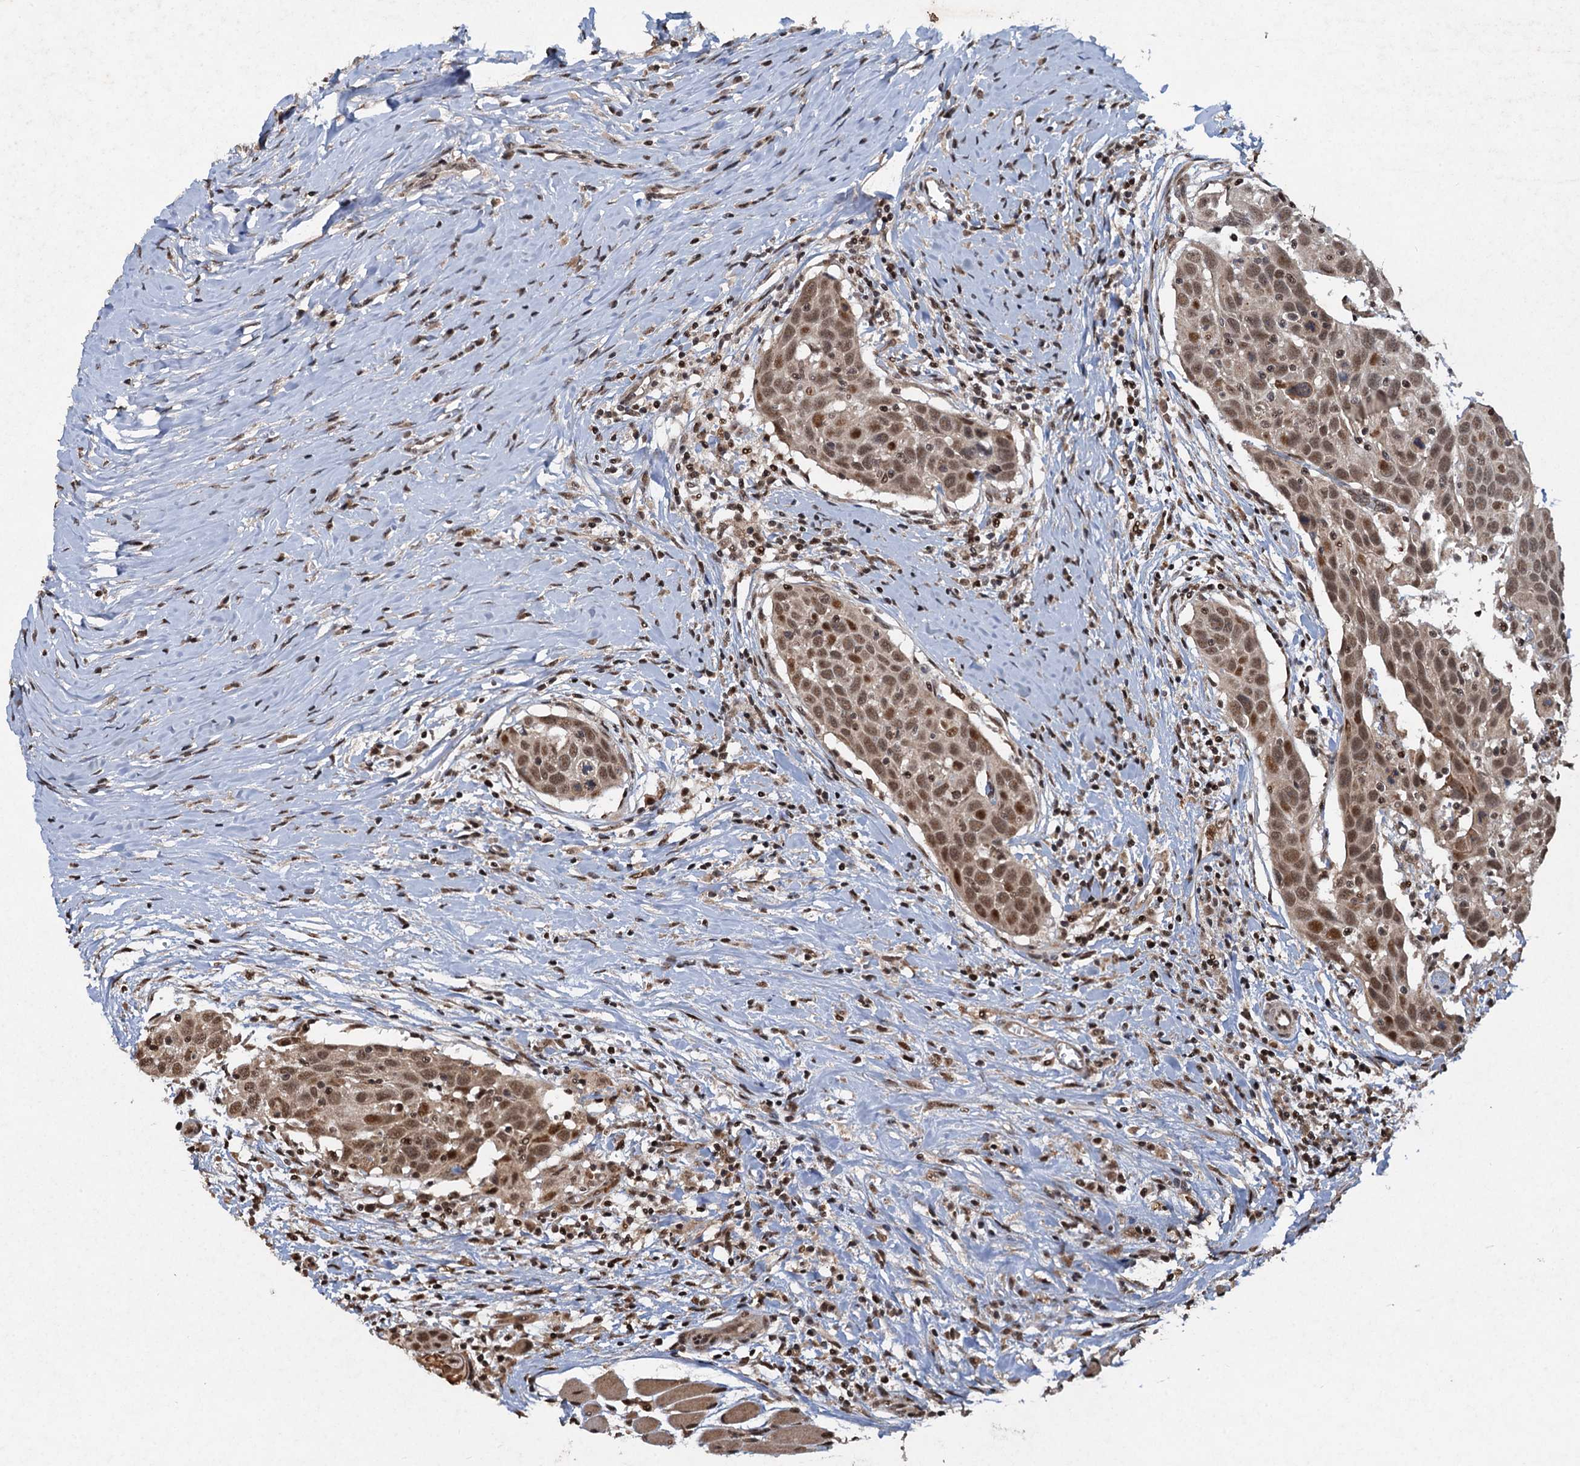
{"staining": {"intensity": "moderate", "quantity": ">75%", "location": "nuclear"}, "tissue": "head and neck cancer", "cell_type": "Tumor cells", "image_type": "cancer", "snomed": [{"axis": "morphology", "description": "Squamous cell carcinoma, NOS"}, {"axis": "topography", "description": "Oral tissue"}, {"axis": "topography", "description": "Head-Neck"}], "caption": "A micrograph of head and neck cancer stained for a protein displays moderate nuclear brown staining in tumor cells.", "gene": "REP15", "patient": {"sex": "female", "age": 50}}